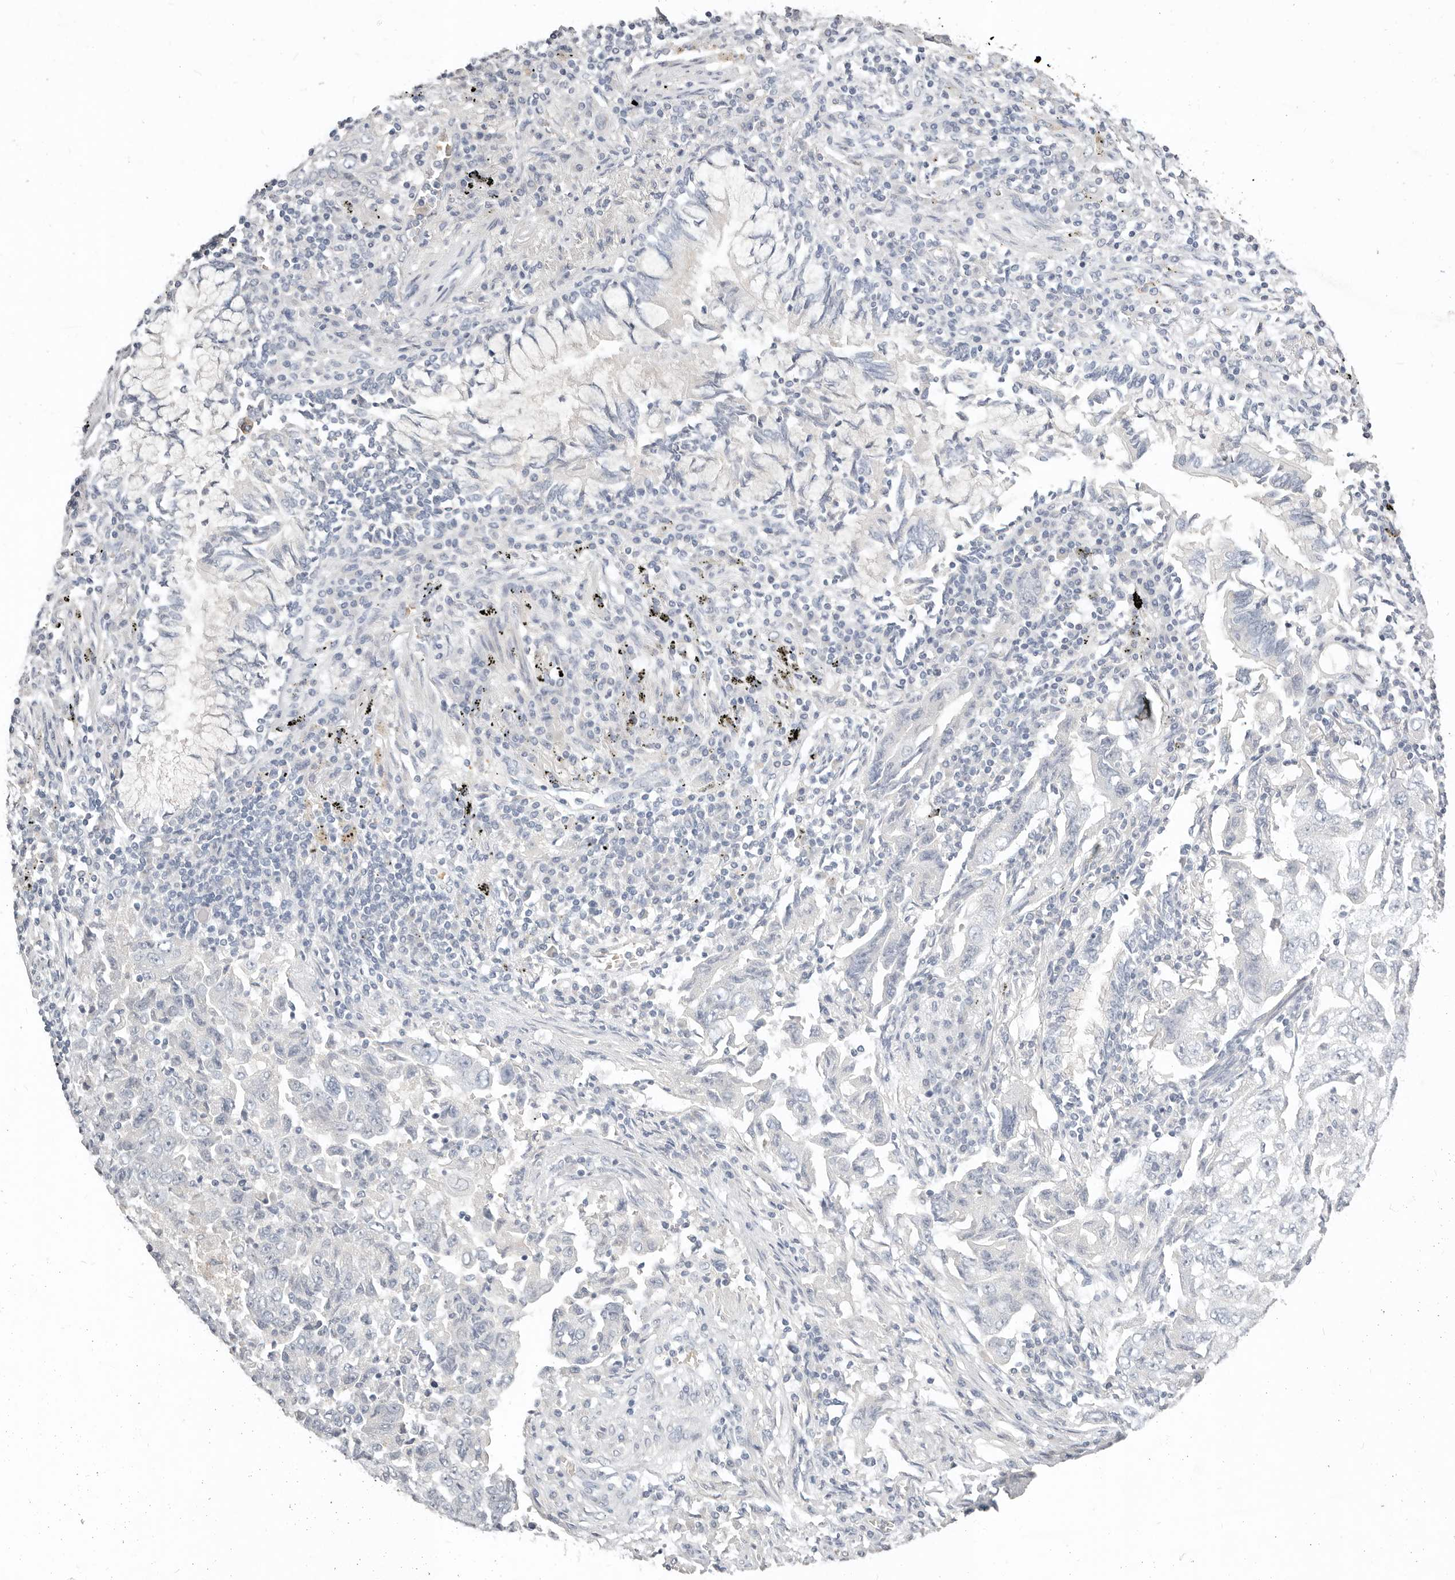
{"staining": {"intensity": "negative", "quantity": "none", "location": "none"}, "tissue": "lung cancer", "cell_type": "Tumor cells", "image_type": "cancer", "snomed": [{"axis": "morphology", "description": "Adenocarcinoma, NOS"}, {"axis": "topography", "description": "Lung"}], "caption": "Immunohistochemical staining of lung cancer demonstrates no significant expression in tumor cells.", "gene": "TMEM63B", "patient": {"sex": "female", "age": 51}}